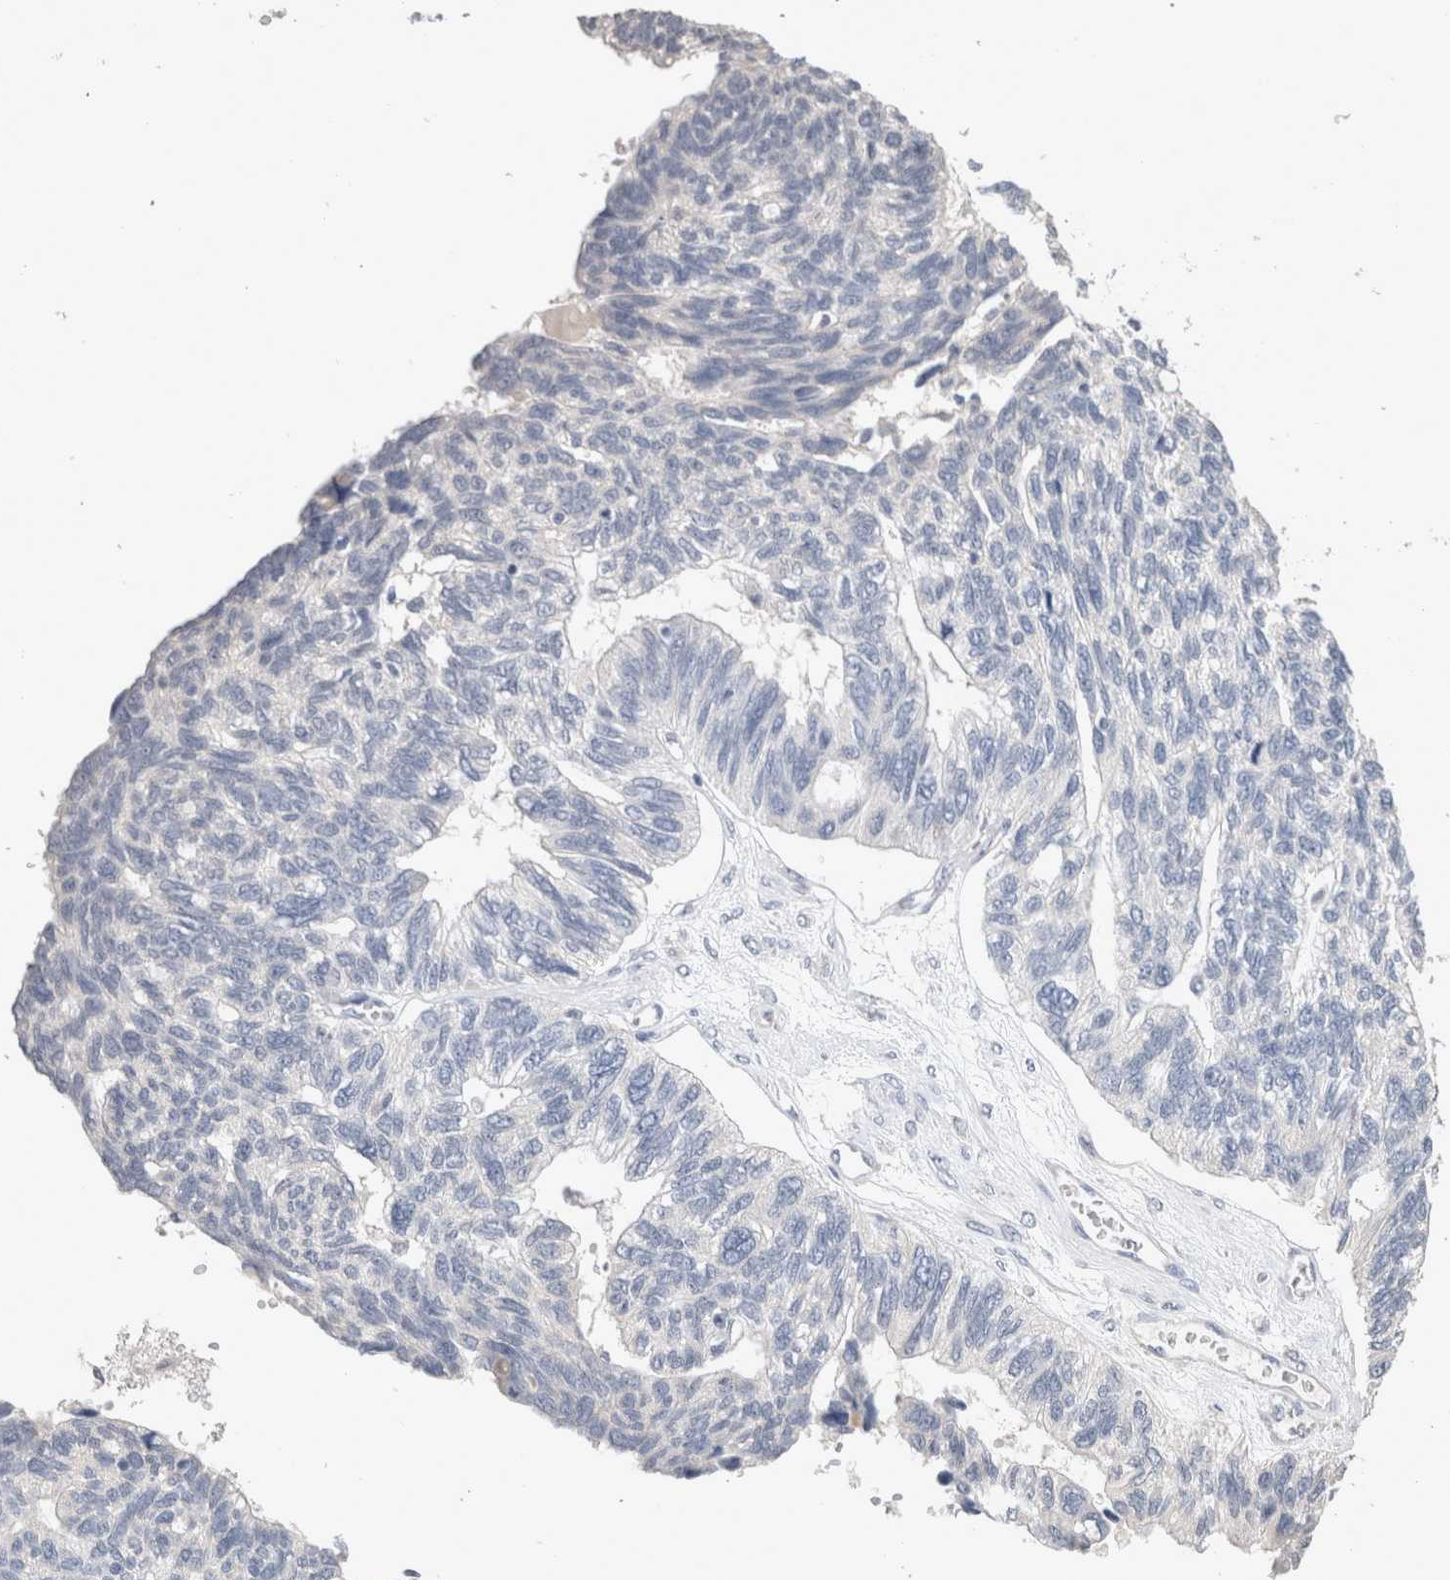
{"staining": {"intensity": "negative", "quantity": "none", "location": "none"}, "tissue": "ovarian cancer", "cell_type": "Tumor cells", "image_type": "cancer", "snomed": [{"axis": "morphology", "description": "Cystadenocarcinoma, serous, NOS"}, {"axis": "topography", "description": "Ovary"}], "caption": "IHC micrograph of neoplastic tissue: ovarian cancer stained with DAB (3,3'-diaminobenzidine) shows no significant protein staining in tumor cells. (Brightfield microscopy of DAB immunohistochemistry (IHC) at high magnification).", "gene": "CRYBG1", "patient": {"sex": "female", "age": 79}}